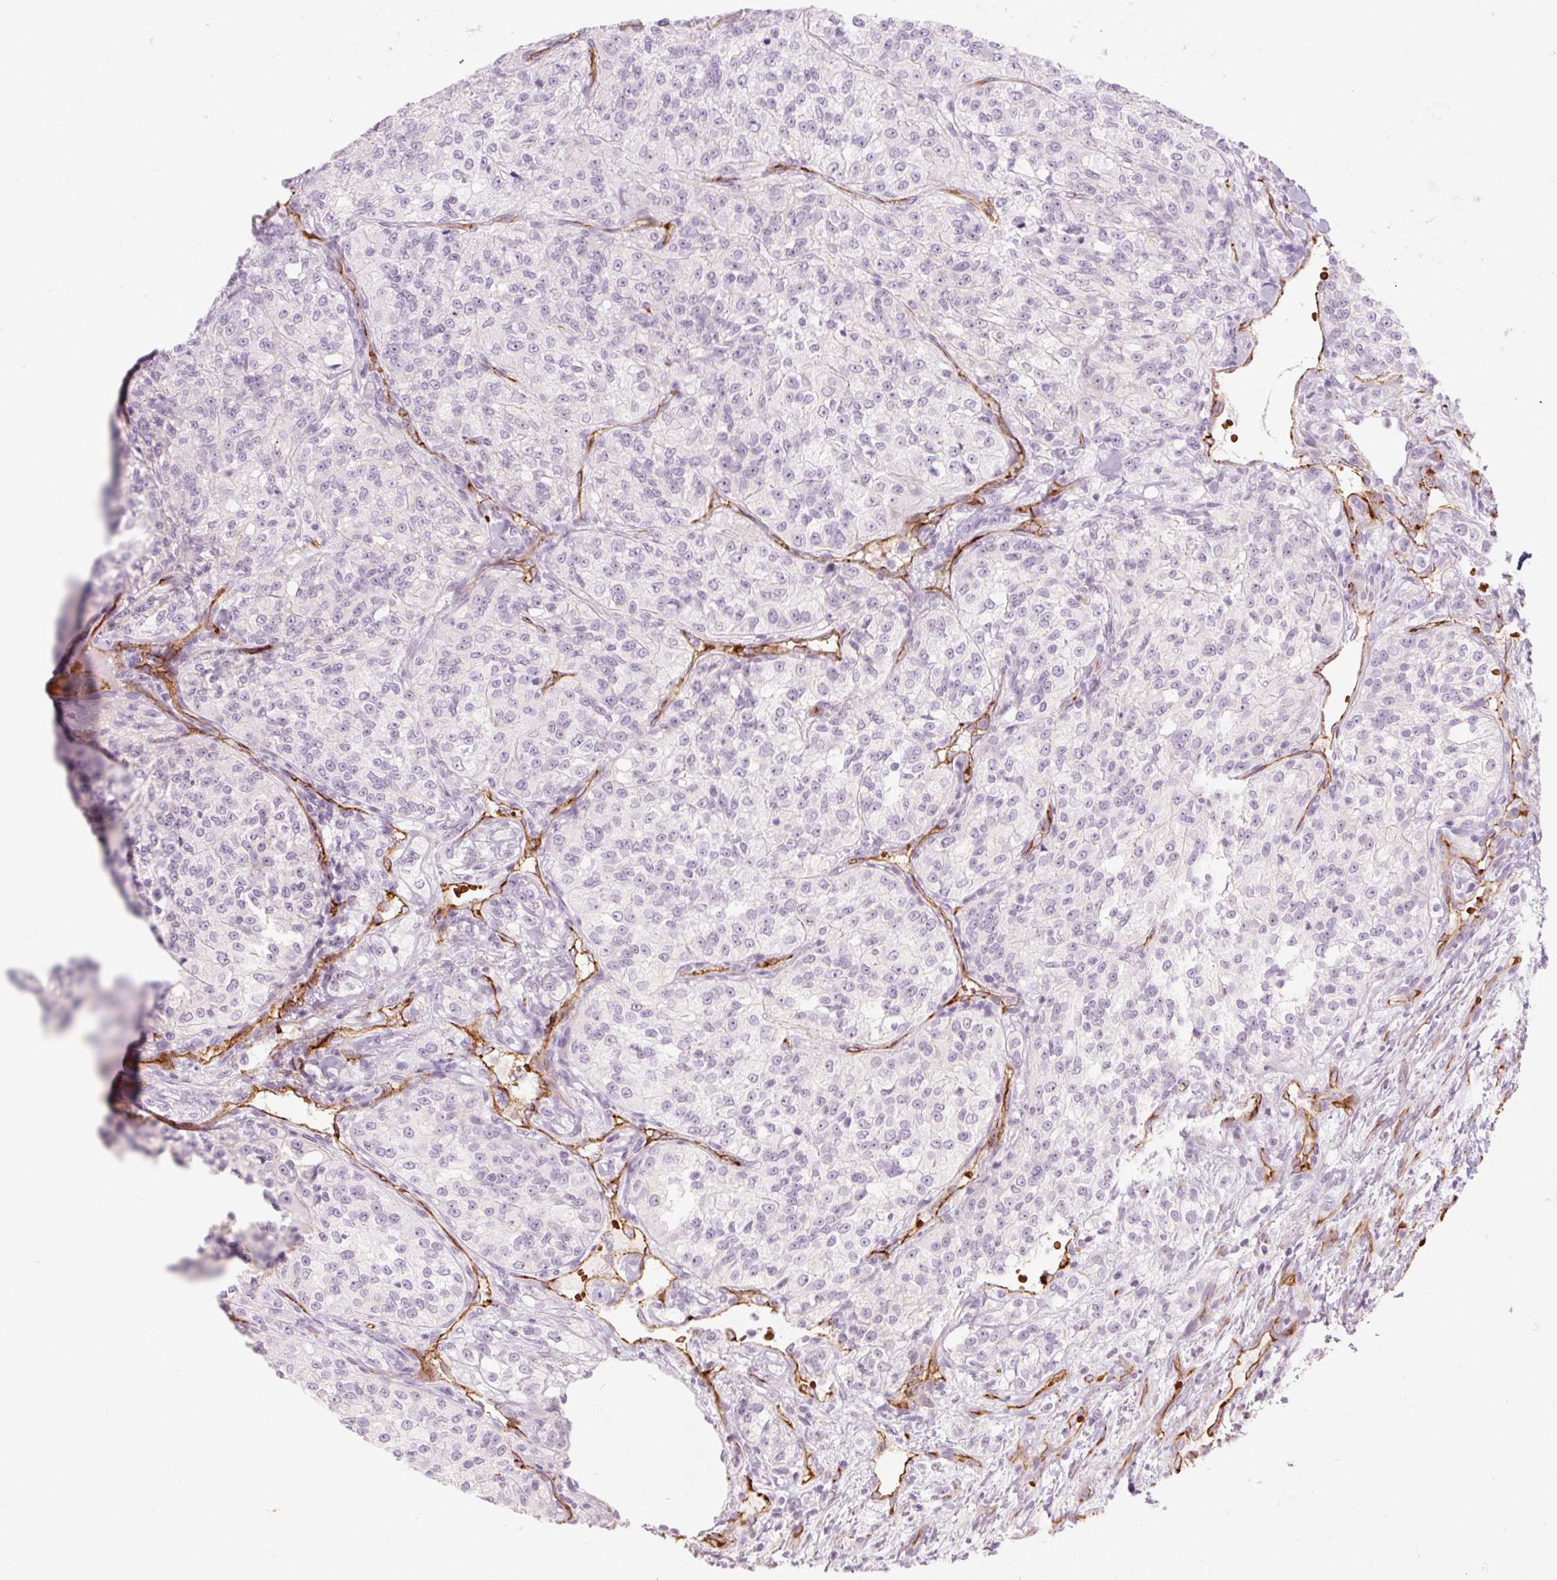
{"staining": {"intensity": "negative", "quantity": "none", "location": "none"}, "tissue": "renal cancer", "cell_type": "Tumor cells", "image_type": "cancer", "snomed": [{"axis": "morphology", "description": "Adenocarcinoma, NOS"}, {"axis": "topography", "description": "Kidney"}], "caption": "Tumor cells are negative for brown protein staining in renal cancer. The staining was performed using DAB to visualize the protein expression in brown, while the nuclei were stained in blue with hematoxylin (Magnification: 20x).", "gene": "TAF1L", "patient": {"sex": "female", "age": 63}}